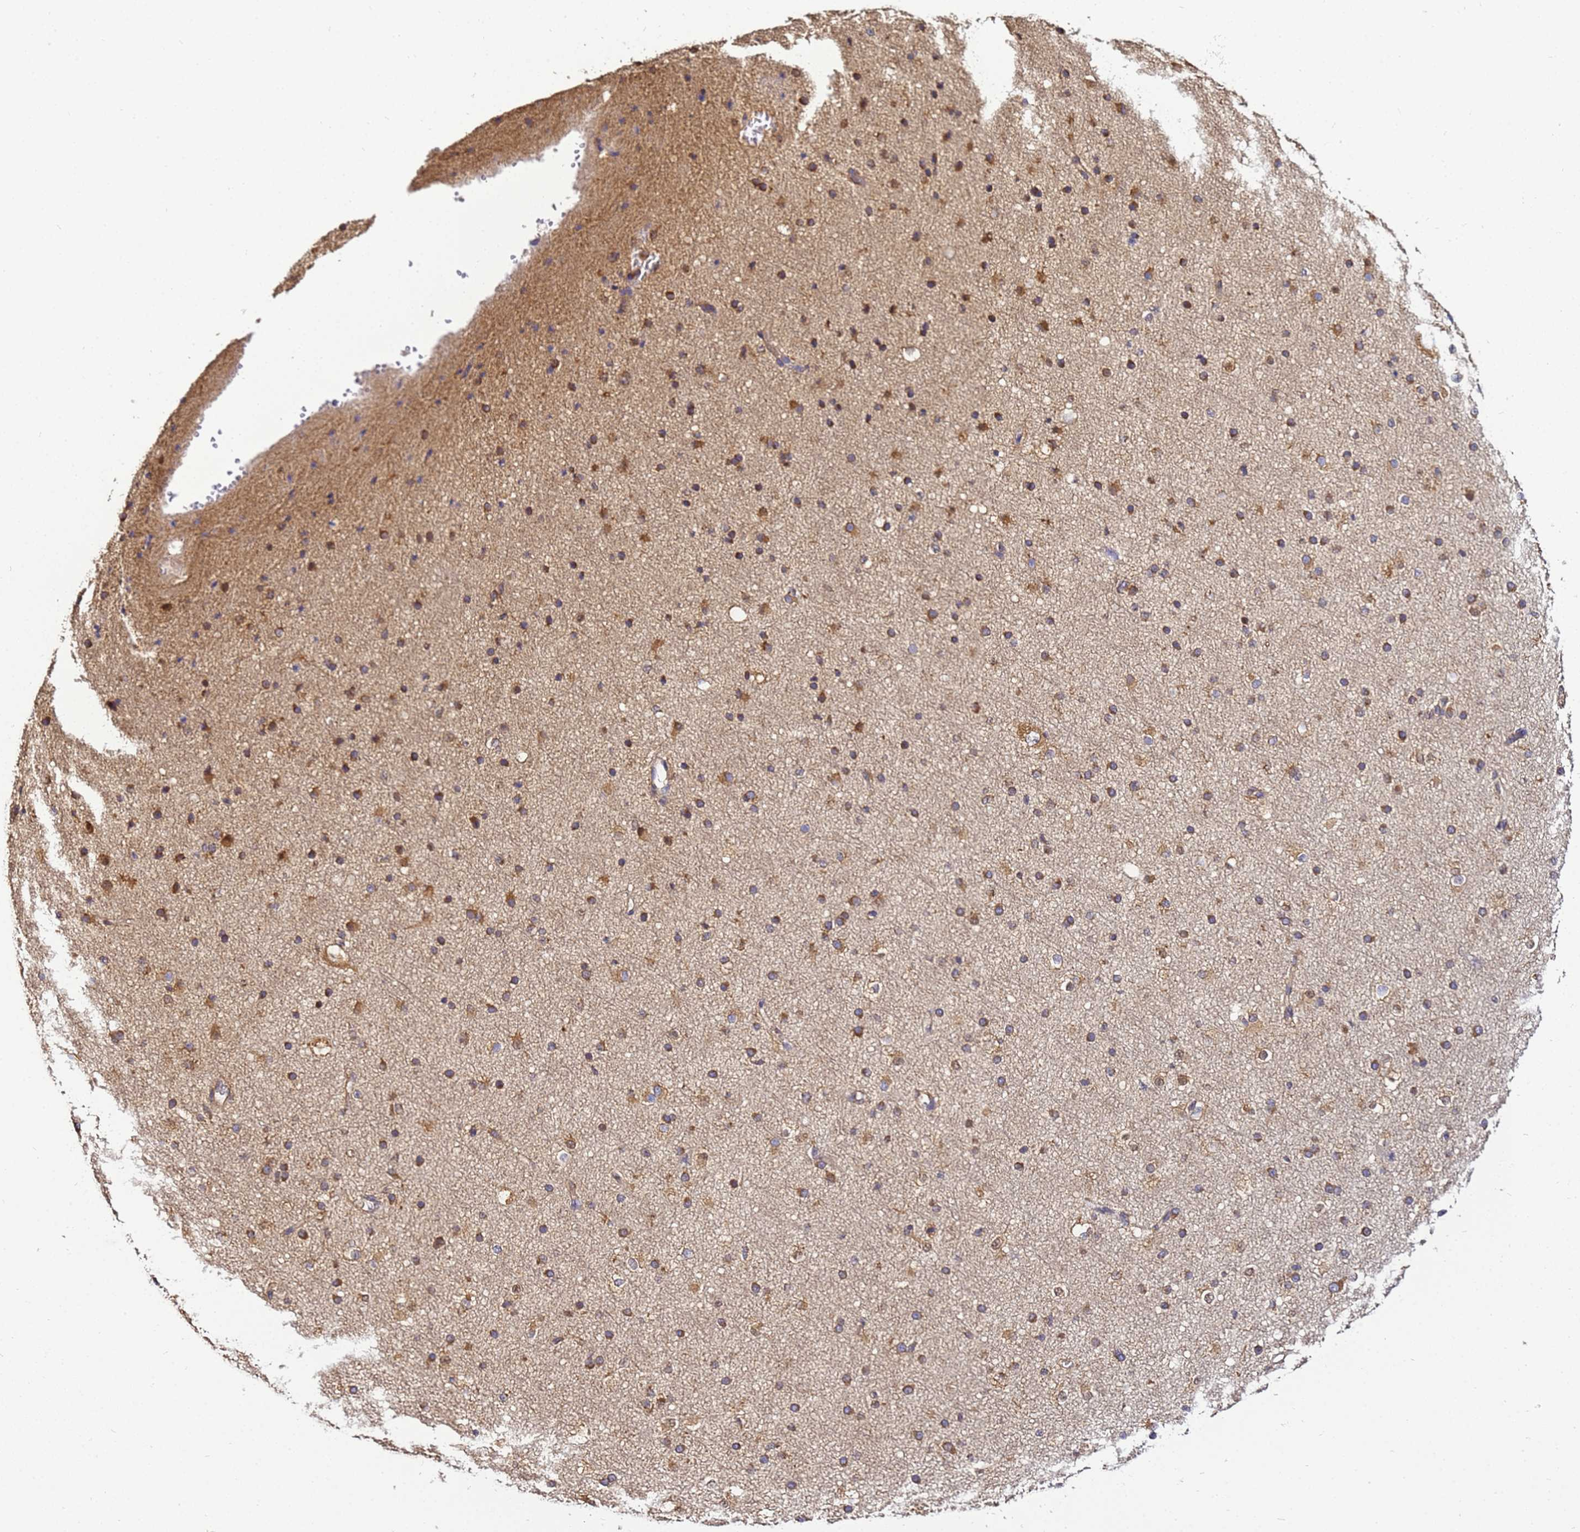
{"staining": {"intensity": "weak", "quantity": ">75%", "location": "cytoplasmic/membranous"}, "tissue": "cerebral cortex", "cell_type": "Endothelial cells", "image_type": "normal", "snomed": [{"axis": "morphology", "description": "Normal tissue, NOS"}, {"axis": "morphology", "description": "Developmental malformation"}, {"axis": "topography", "description": "Cerebral cortex"}], "caption": "Immunohistochemical staining of unremarkable cerebral cortex reveals low levels of weak cytoplasmic/membranous staining in approximately >75% of endothelial cells.", "gene": "NARS1", "patient": {"sex": "female", "age": 30}}